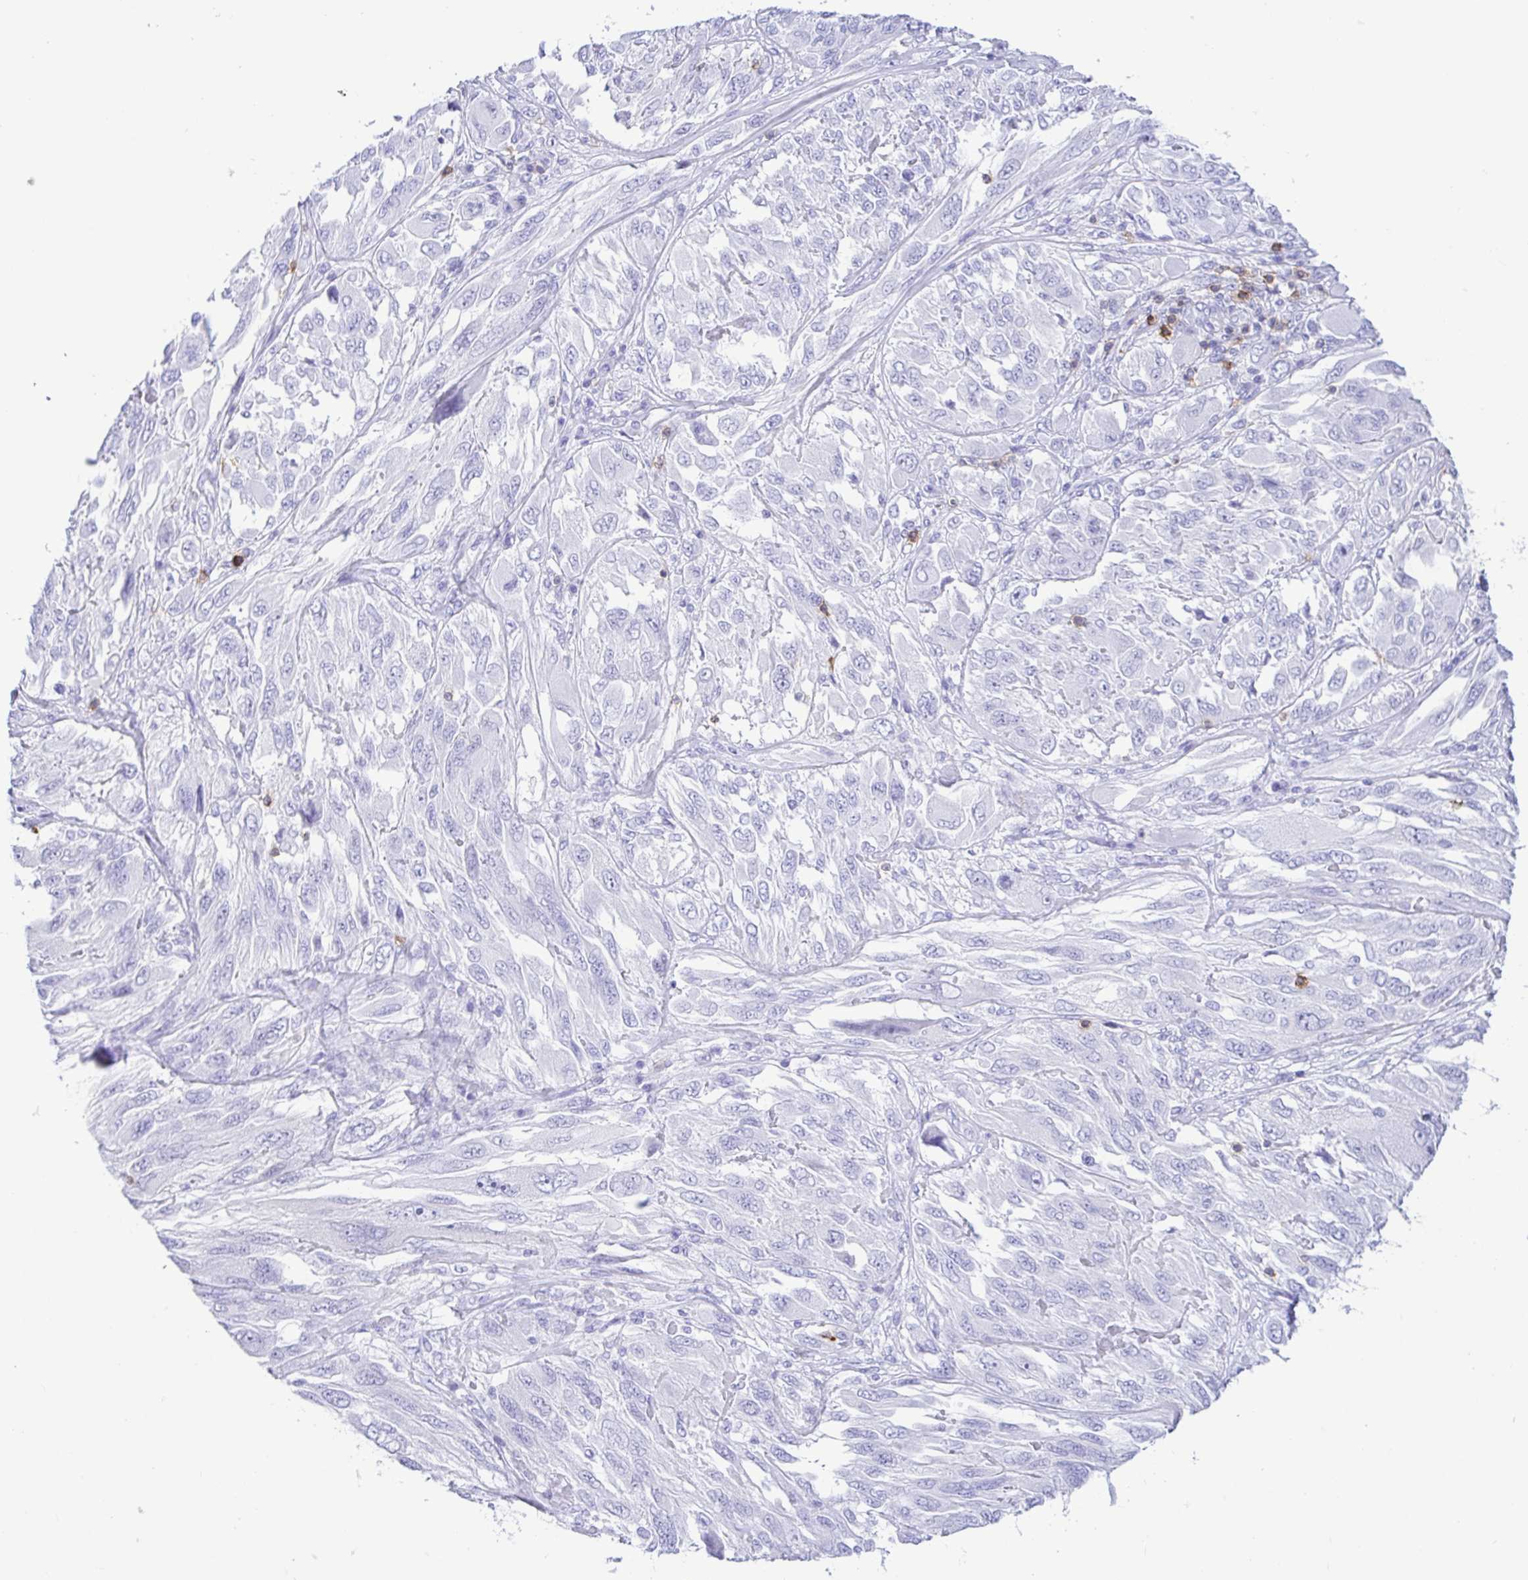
{"staining": {"intensity": "negative", "quantity": "none", "location": "none"}, "tissue": "melanoma", "cell_type": "Tumor cells", "image_type": "cancer", "snomed": [{"axis": "morphology", "description": "Malignant melanoma, NOS"}, {"axis": "topography", "description": "Skin"}], "caption": "The immunohistochemistry (IHC) micrograph has no significant staining in tumor cells of malignant melanoma tissue. The staining was performed using DAB (3,3'-diaminobenzidine) to visualize the protein expression in brown, while the nuclei were stained in blue with hematoxylin (Magnification: 20x).", "gene": "CD5", "patient": {"sex": "female", "age": 91}}